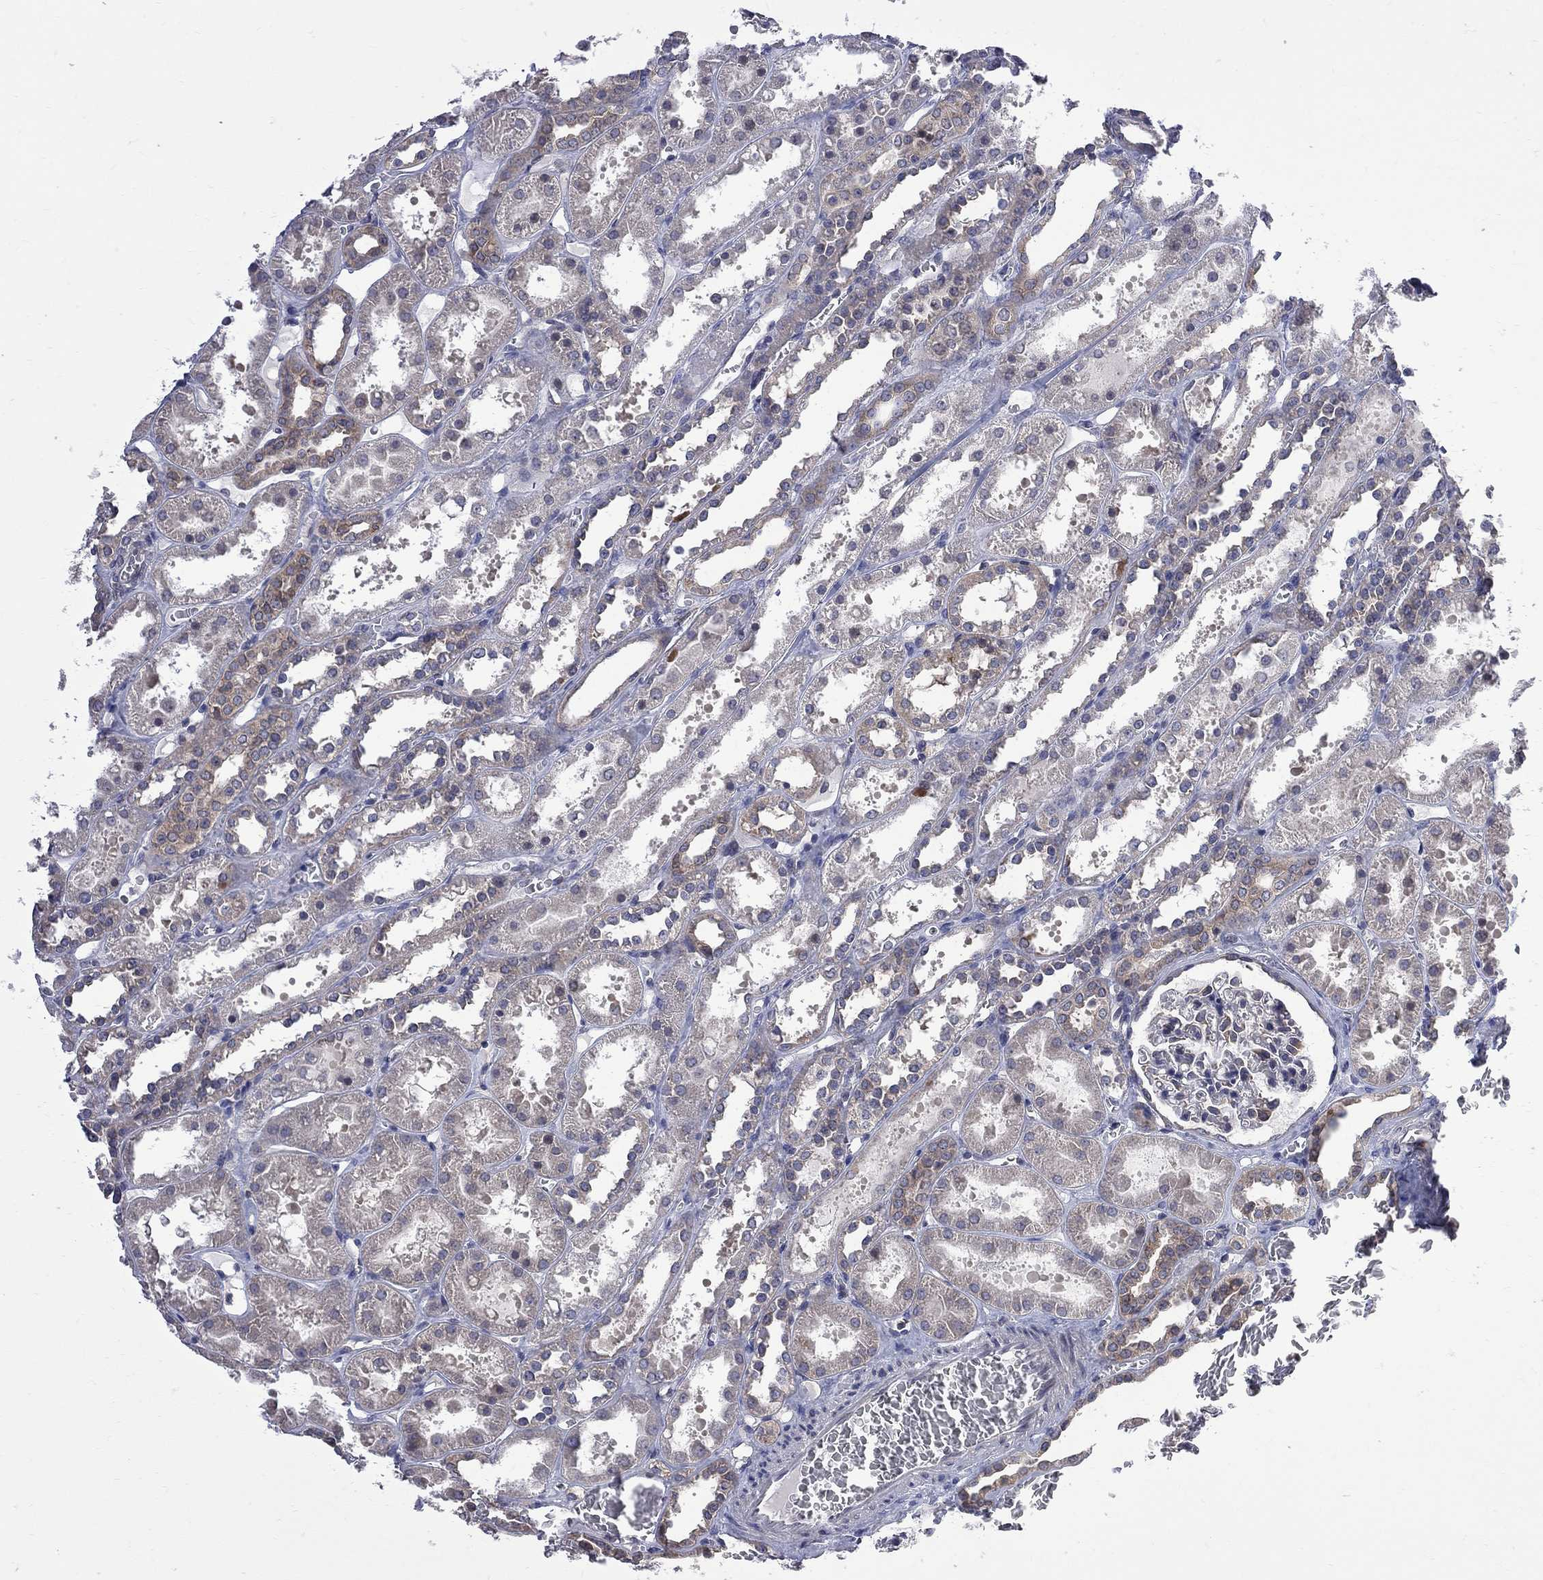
{"staining": {"intensity": "weak", "quantity": "<25%", "location": "cytoplasmic/membranous"}, "tissue": "kidney", "cell_type": "Cells in glomeruli", "image_type": "normal", "snomed": [{"axis": "morphology", "description": "Normal tissue, NOS"}, {"axis": "topography", "description": "Kidney"}], "caption": "Cells in glomeruli show no significant protein staining in benign kidney.", "gene": "CNOT11", "patient": {"sex": "female", "age": 41}}